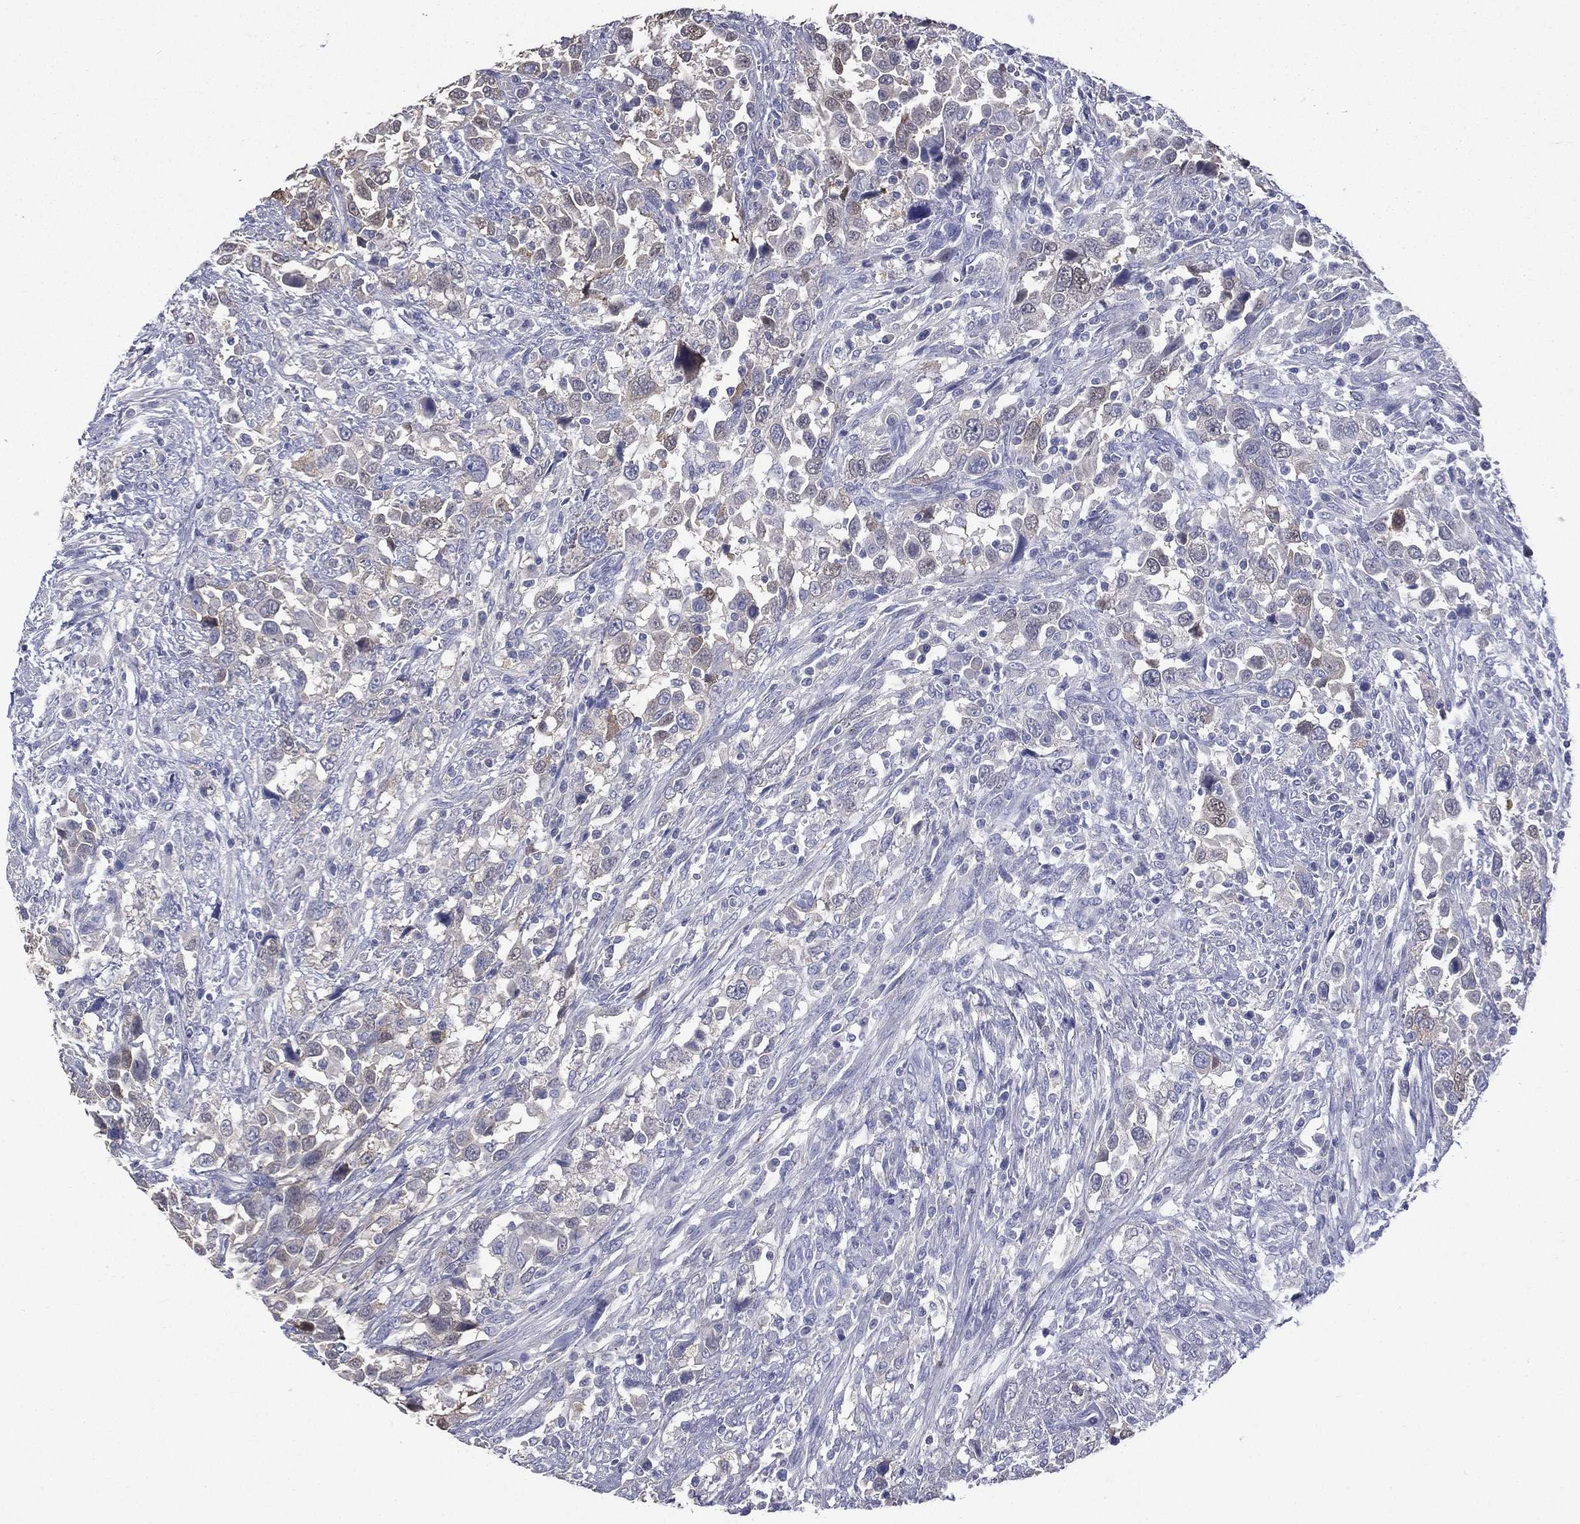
{"staining": {"intensity": "moderate", "quantity": "25%-75%", "location": "cytoplasmic/membranous"}, "tissue": "urothelial cancer", "cell_type": "Tumor cells", "image_type": "cancer", "snomed": [{"axis": "morphology", "description": "Urothelial carcinoma, NOS"}, {"axis": "morphology", "description": "Urothelial carcinoma, High grade"}, {"axis": "topography", "description": "Urinary bladder"}], "caption": "Immunohistochemistry of human urothelial cancer reveals medium levels of moderate cytoplasmic/membranous positivity in approximately 25%-75% of tumor cells.", "gene": "CES2", "patient": {"sex": "female", "age": 64}}